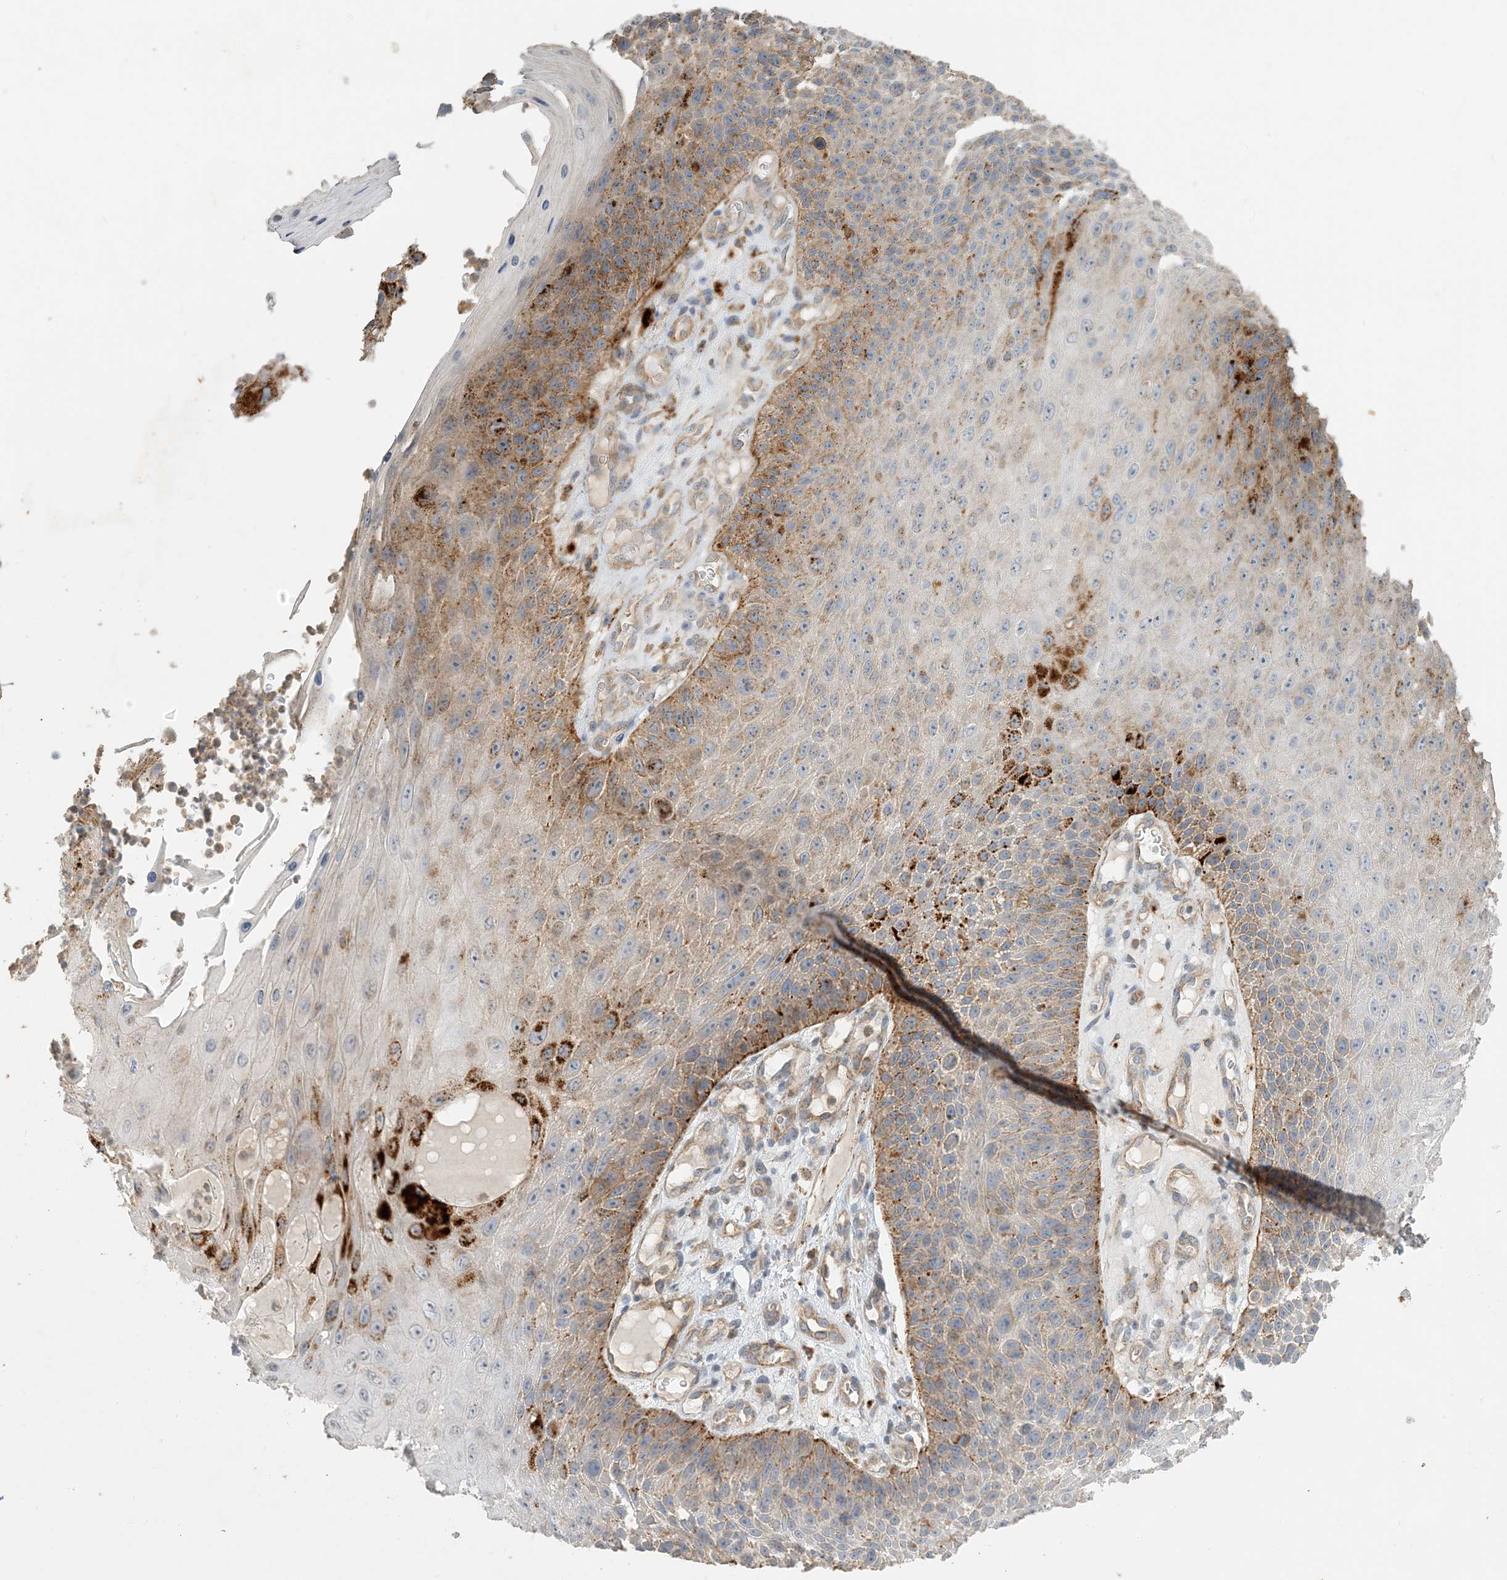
{"staining": {"intensity": "moderate", "quantity": "25%-75%", "location": "cytoplasmic/membranous"}, "tissue": "skin cancer", "cell_type": "Tumor cells", "image_type": "cancer", "snomed": [{"axis": "morphology", "description": "Squamous cell carcinoma, NOS"}, {"axis": "topography", "description": "Skin"}], "caption": "Tumor cells demonstrate medium levels of moderate cytoplasmic/membranous staining in about 25%-75% of cells in human skin cancer (squamous cell carcinoma). (Brightfield microscopy of DAB IHC at high magnification).", "gene": "SPPL2A", "patient": {"sex": "female", "age": 88}}